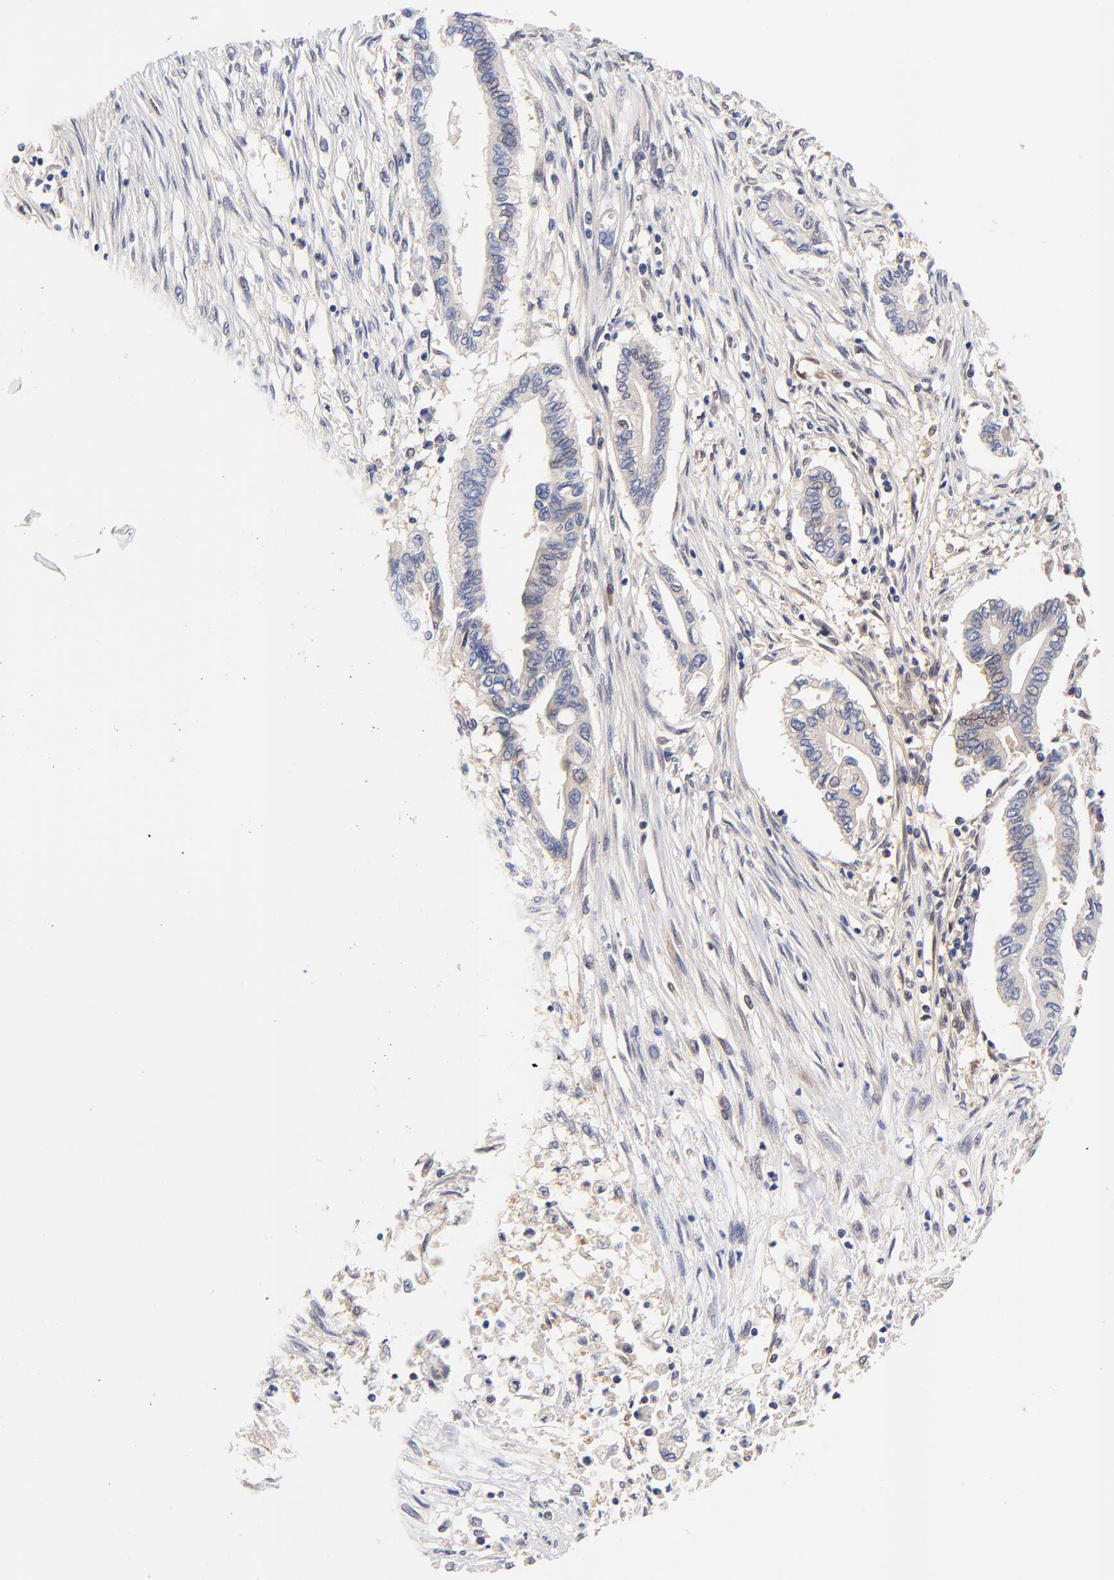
{"staining": {"intensity": "weak", "quantity": "<25%", "location": "cytoplasmic/membranous"}, "tissue": "pancreatic cancer", "cell_type": "Tumor cells", "image_type": "cancer", "snomed": [{"axis": "morphology", "description": "Adenocarcinoma, NOS"}, {"axis": "topography", "description": "Pancreas"}], "caption": "Adenocarcinoma (pancreatic) was stained to show a protein in brown. There is no significant expression in tumor cells.", "gene": "TXNL1", "patient": {"sex": "female", "age": 57}}